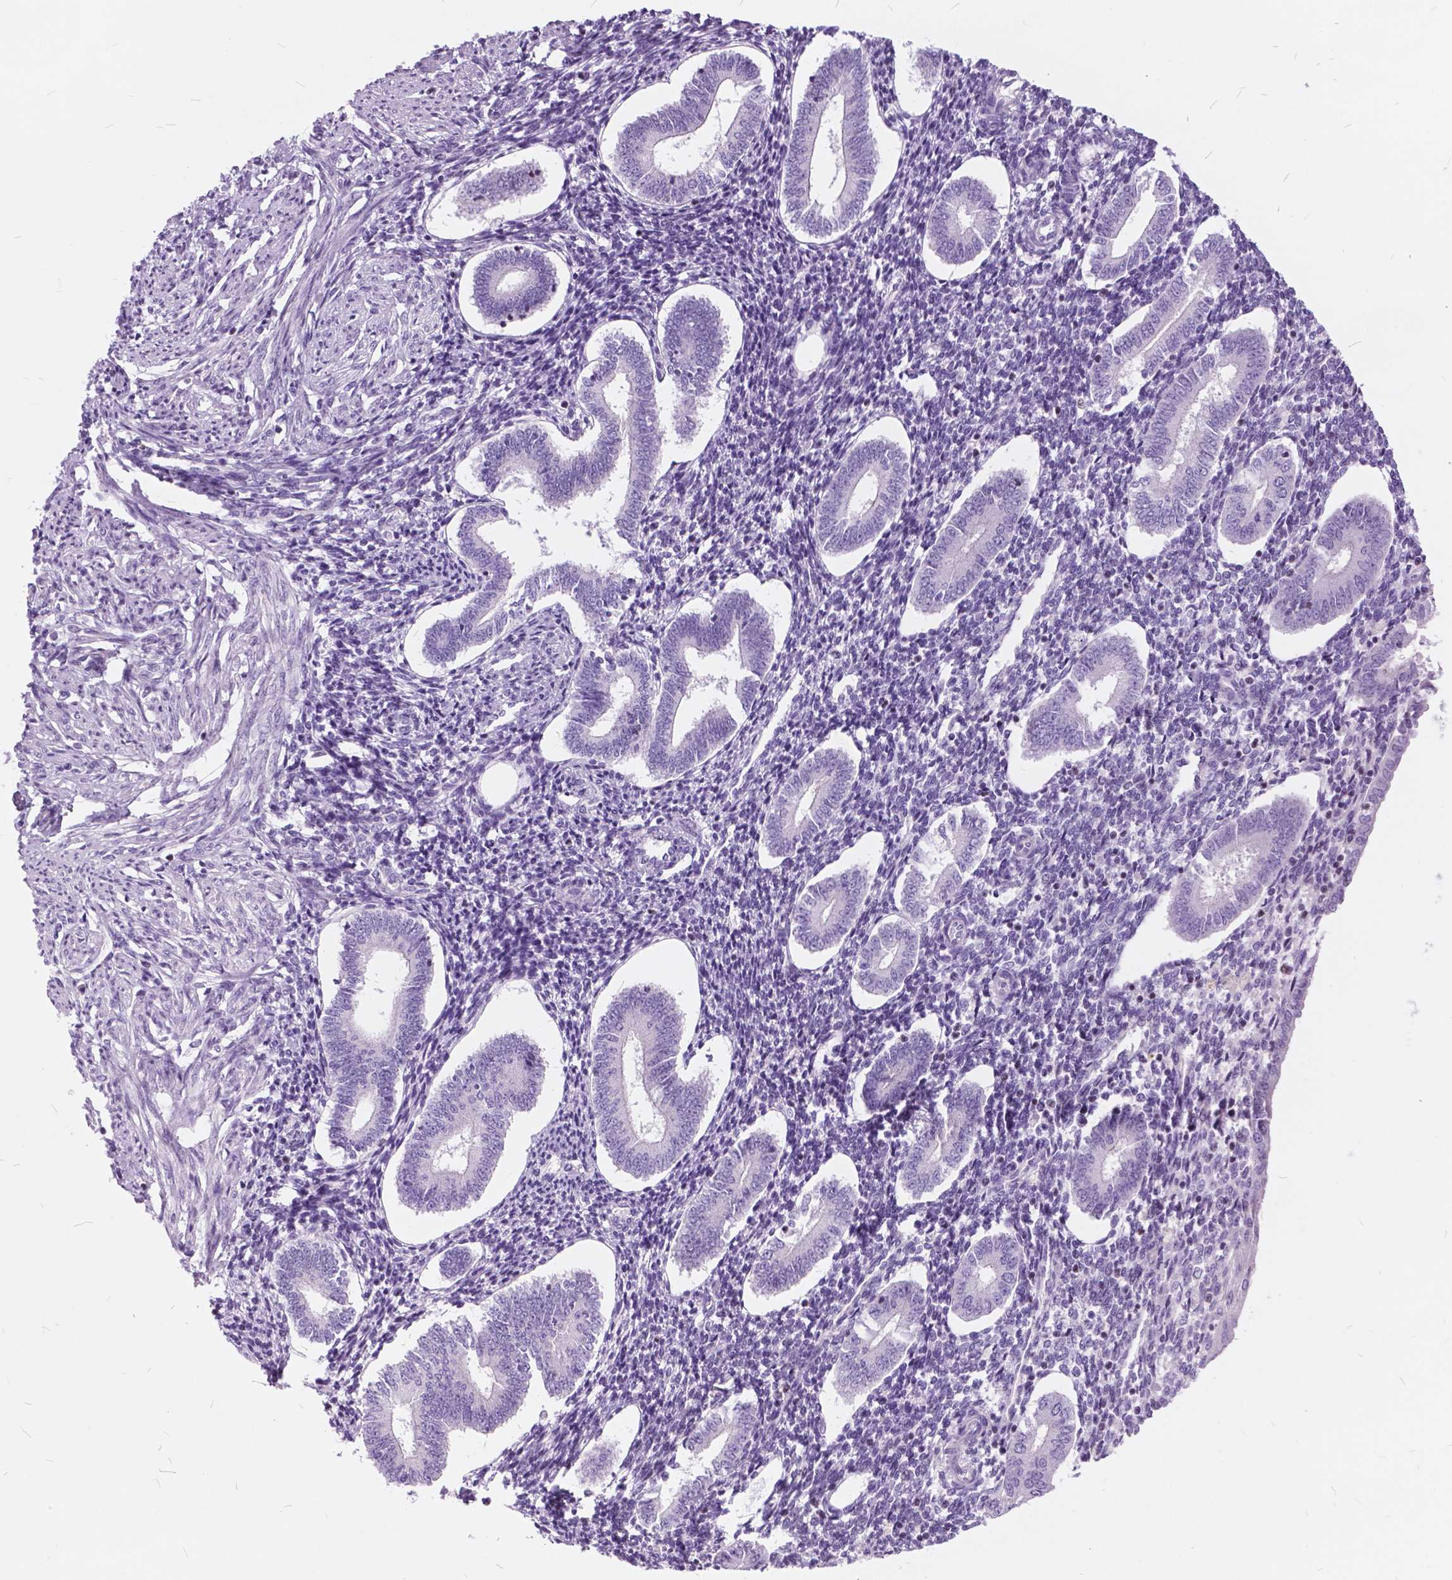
{"staining": {"intensity": "moderate", "quantity": "<25%", "location": "nuclear"}, "tissue": "endometrium", "cell_type": "Cells in endometrial stroma", "image_type": "normal", "snomed": [{"axis": "morphology", "description": "Normal tissue, NOS"}, {"axis": "topography", "description": "Endometrium"}], "caption": "Cells in endometrial stroma exhibit moderate nuclear expression in approximately <25% of cells in benign endometrium.", "gene": "SP140", "patient": {"sex": "female", "age": 40}}